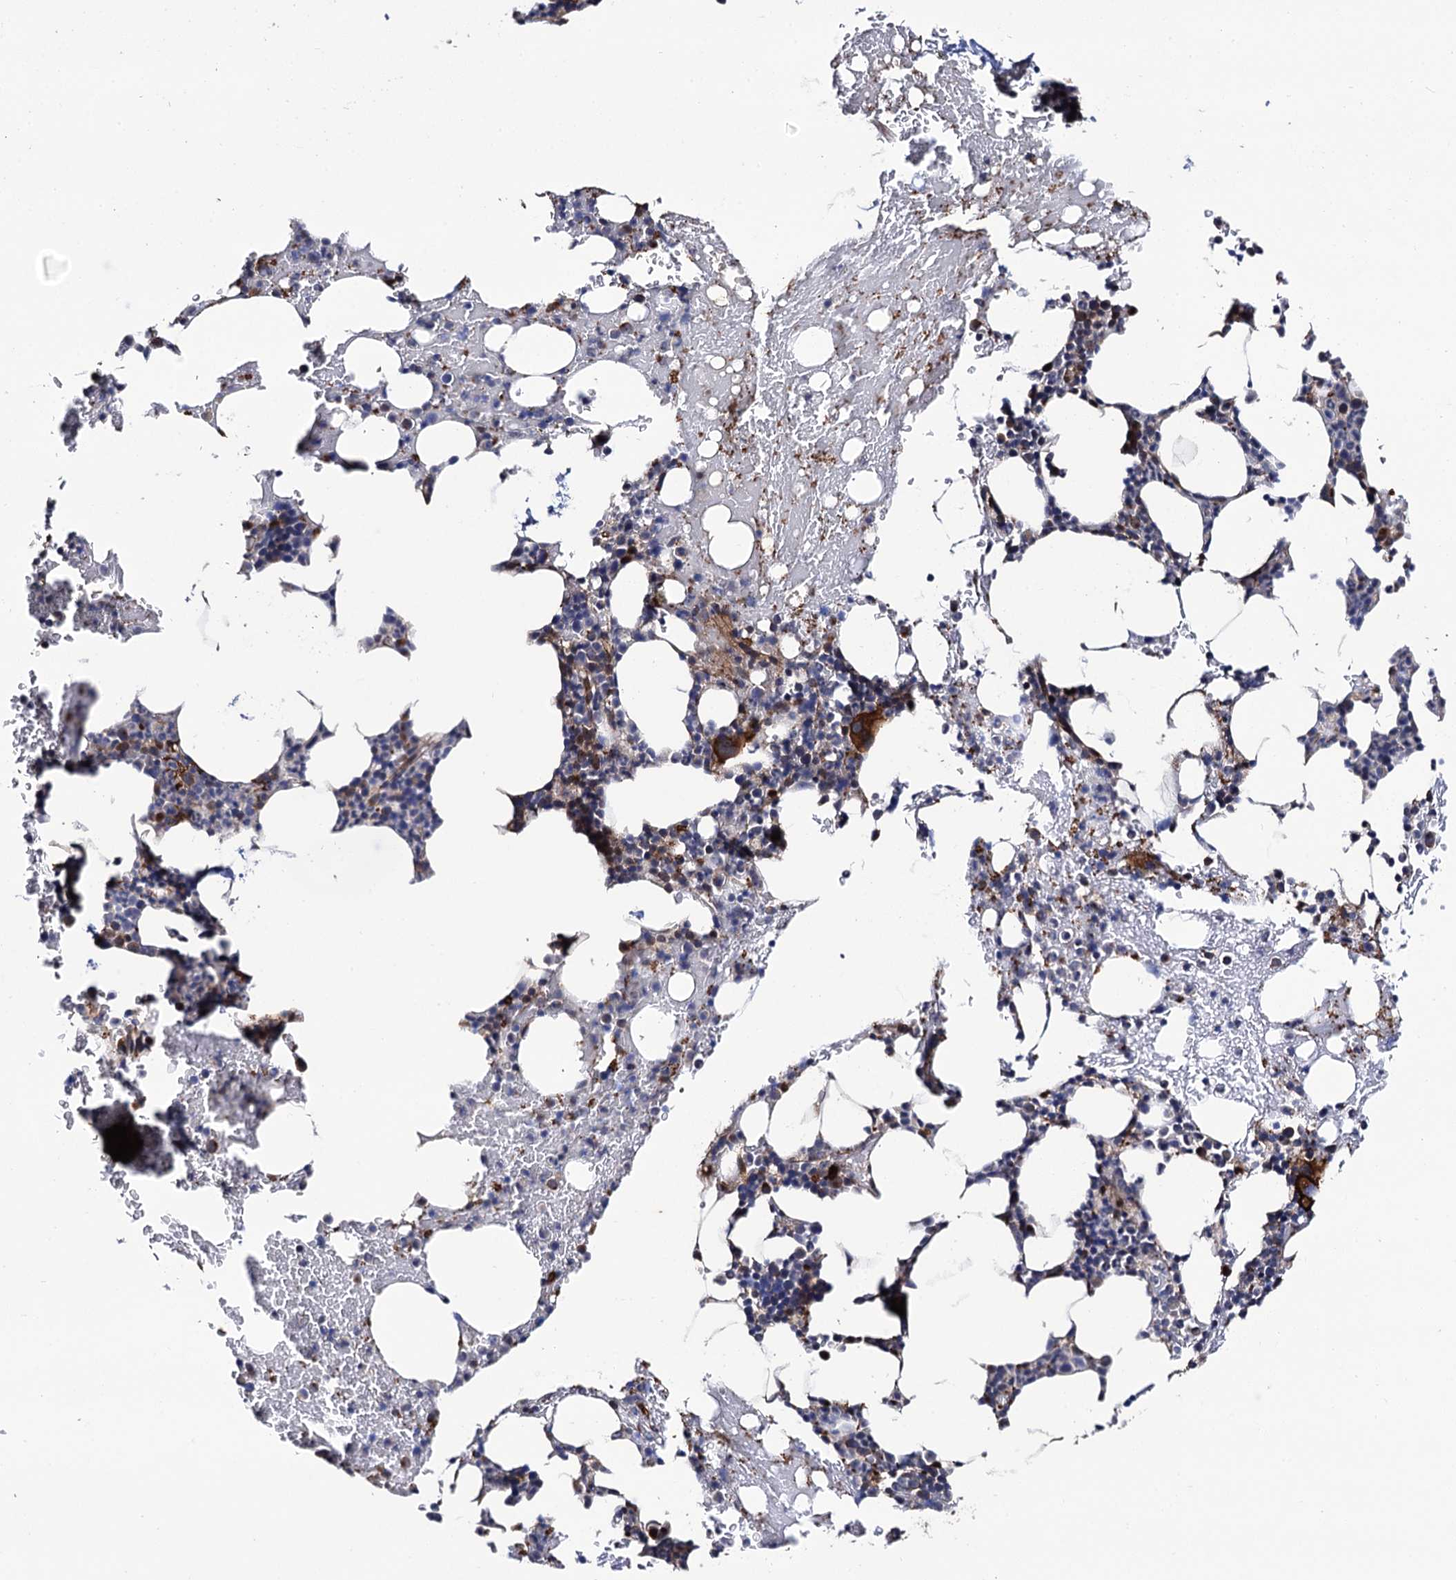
{"staining": {"intensity": "strong", "quantity": "<25%", "location": "cytoplasmic/membranous"}, "tissue": "bone marrow", "cell_type": "Hematopoietic cells", "image_type": "normal", "snomed": [{"axis": "morphology", "description": "Normal tissue, NOS"}, {"axis": "morphology", "description": "Inflammation, NOS"}, {"axis": "topography", "description": "Bone marrow"}], "caption": "About <25% of hematopoietic cells in benign human bone marrow reveal strong cytoplasmic/membranous protein expression as visualized by brown immunohistochemical staining.", "gene": "LRRC63", "patient": {"sex": "male", "age": 41}}